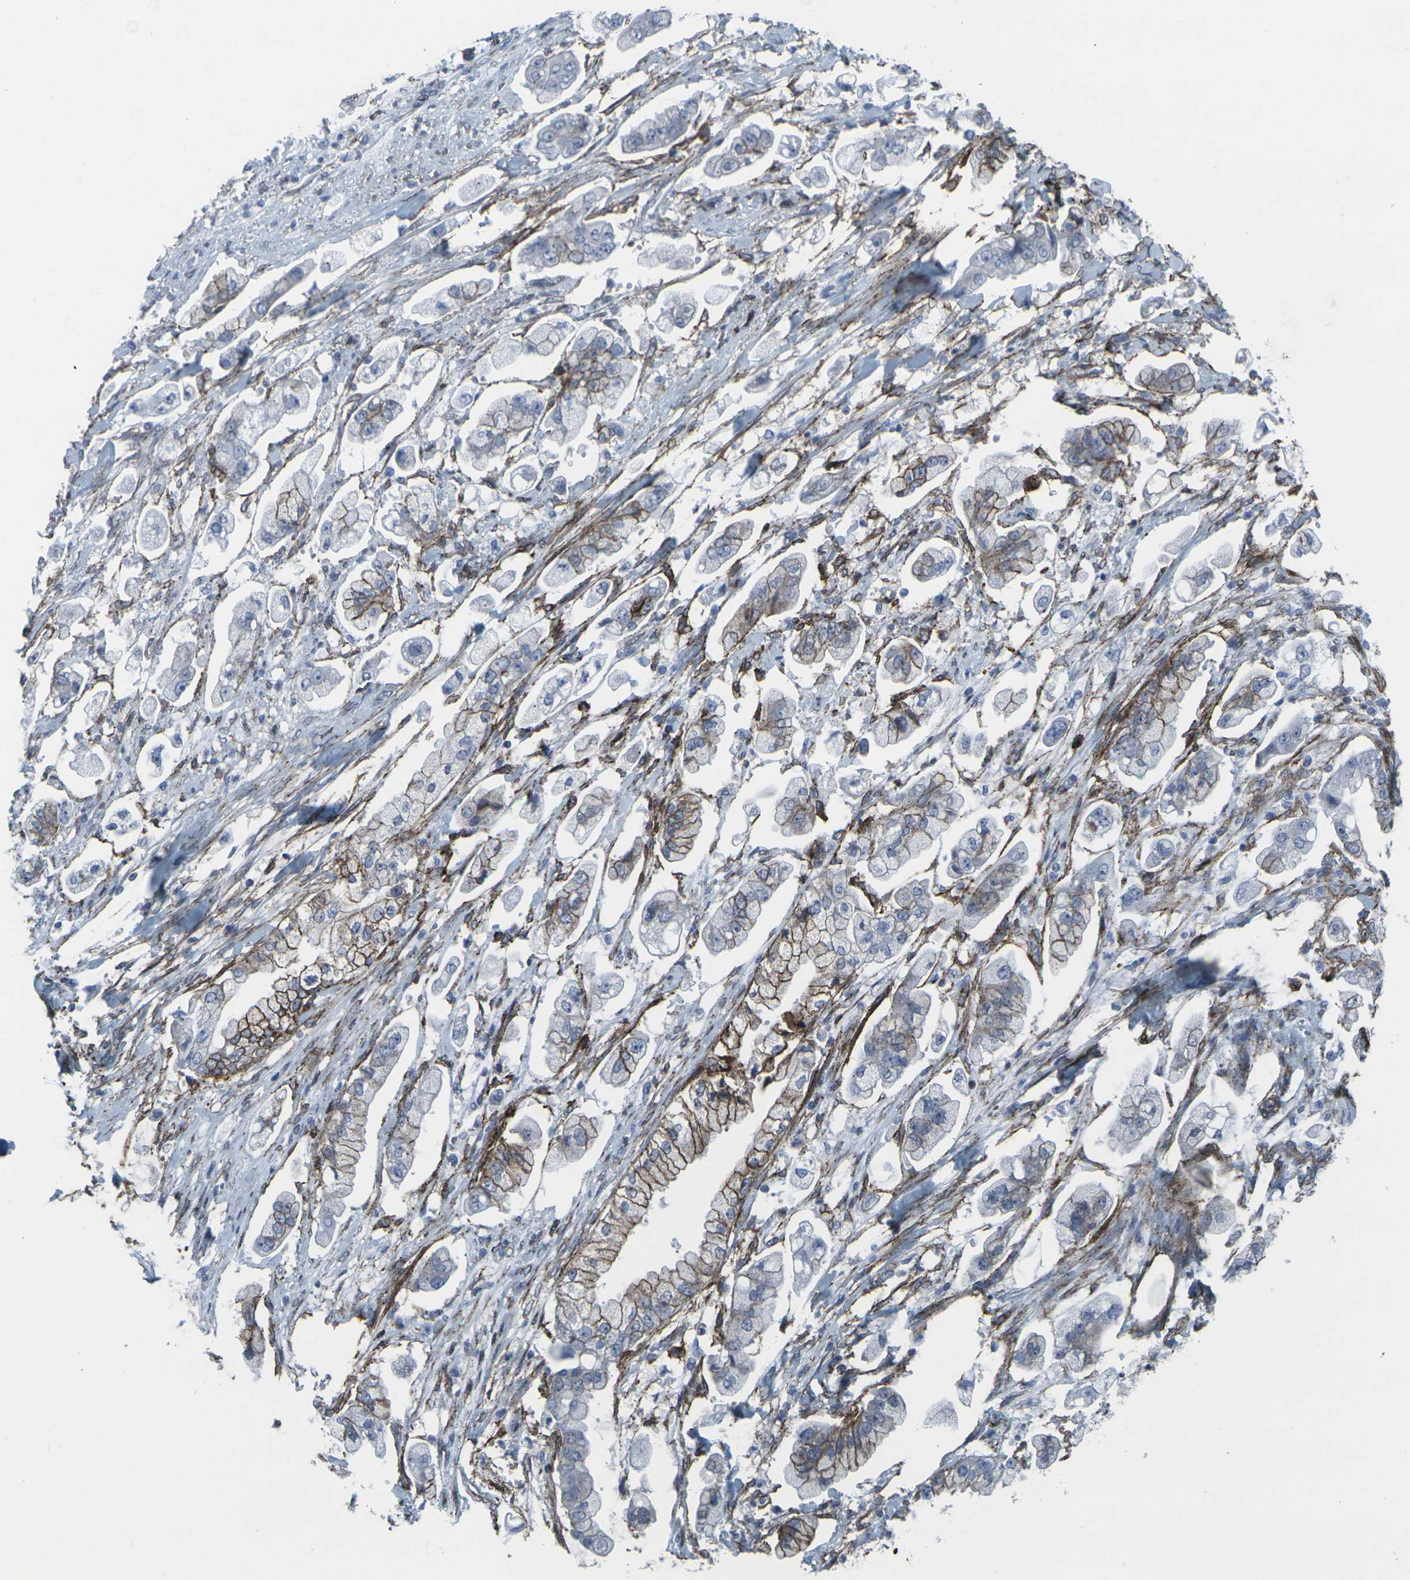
{"staining": {"intensity": "strong", "quantity": "<25%", "location": "cytoplasmic/membranous"}, "tissue": "stomach cancer", "cell_type": "Tumor cells", "image_type": "cancer", "snomed": [{"axis": "morphology", "description": "Adenocarcinoma, NOS"}, {"axis": "topography", "description": "Stomach"}], "caption": "Human adenocarcinoma (stomach) stained for a protein (brown) demonstrates strong cytoplasmic/membranous positive positivity in approximately <25% of tumor cells.", "gene": "CDH11", "patient": {"sex": "male", "age": 62}}